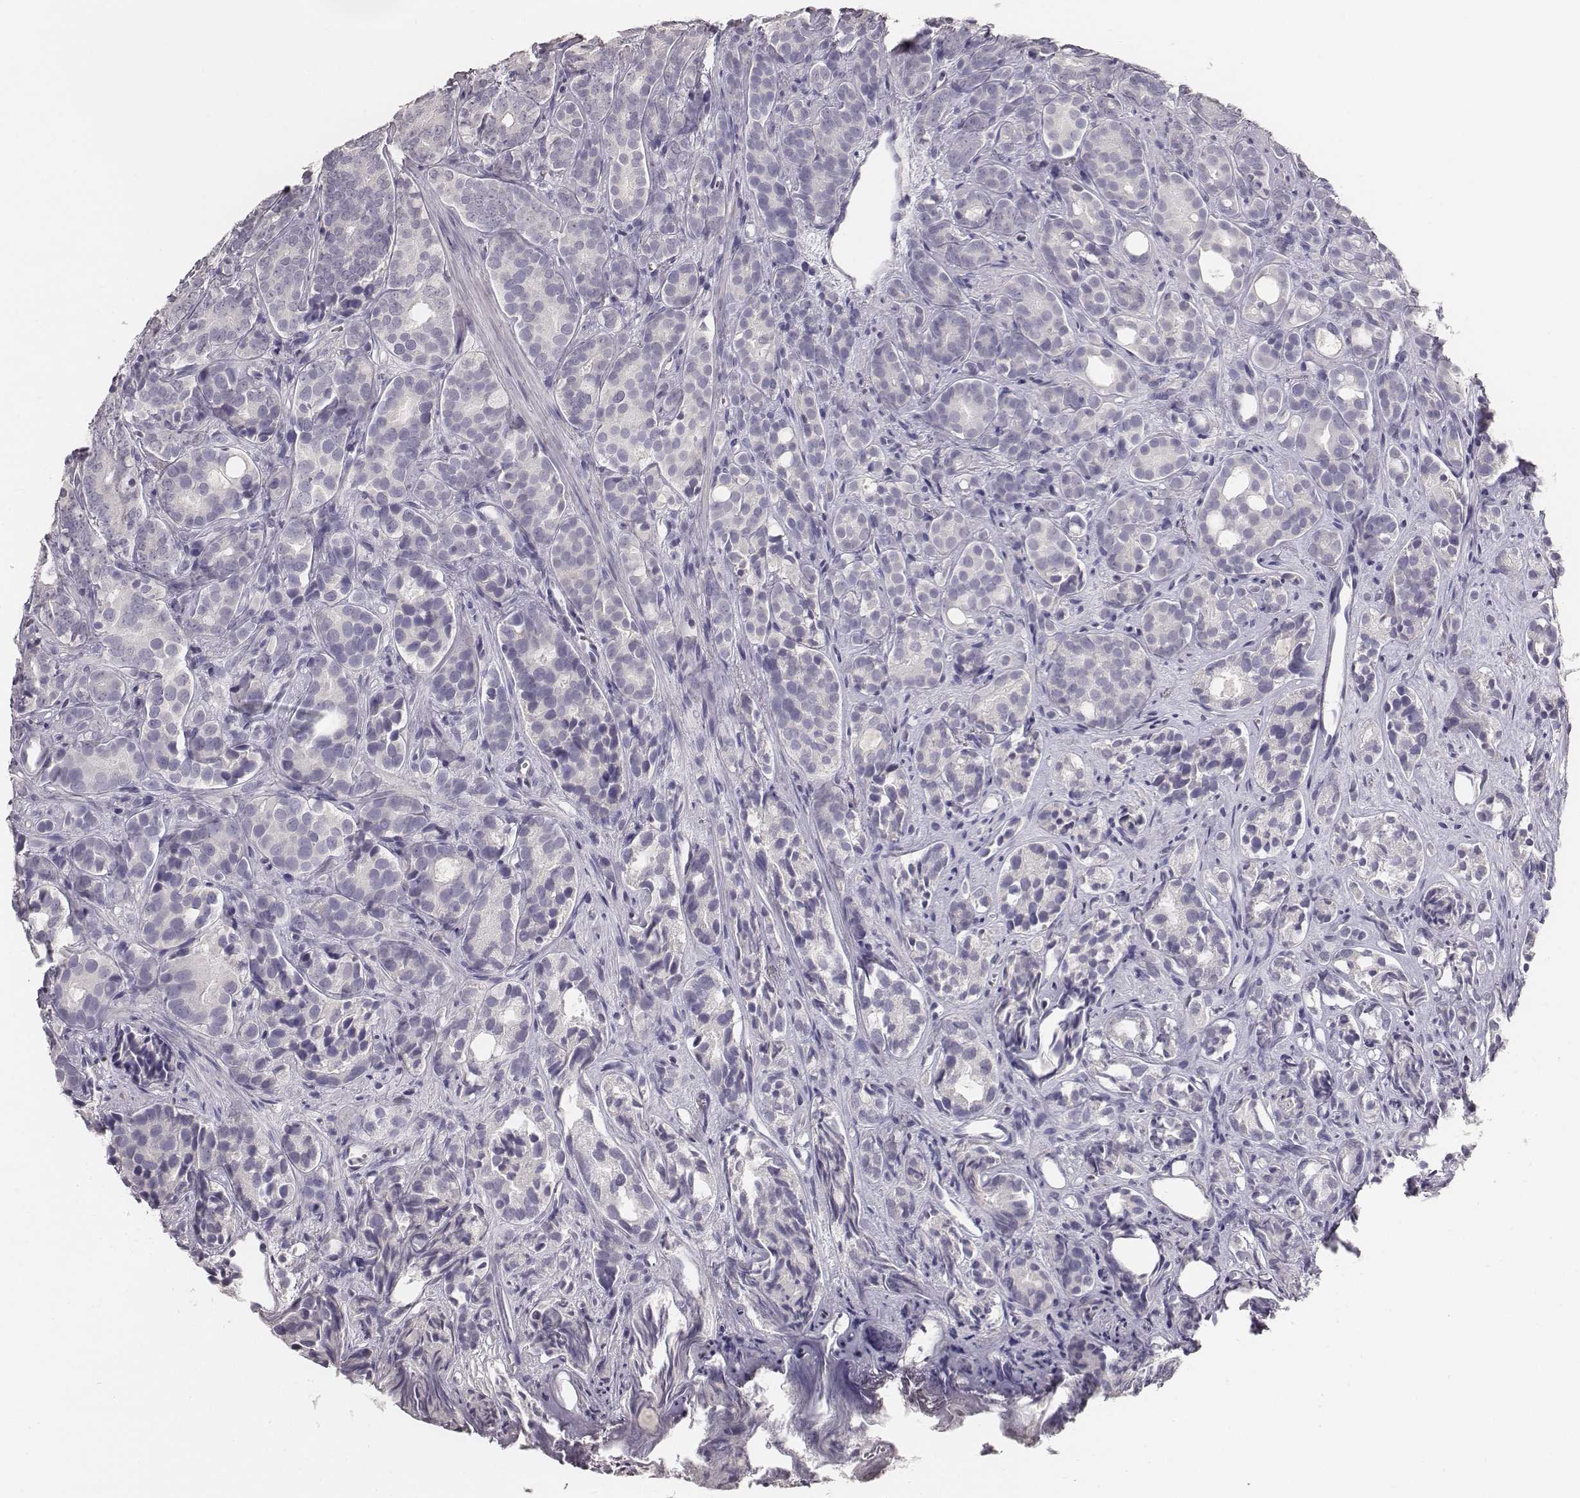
{"staining": {"intensity": "negative", "quantity": "none", "location": "none"}, "tissue": "prostate cancer", "cell_type": "Tumor cells", "image_type": "cancer", "snomed": [{"axis": "morphology", "description": "Adenocarcinoma, High grade"}, {"axis": "topography", "description": "Prostate"}], "caption": "This is an immunohistochemistry histopathology image of adenocarcinoma (high-grade) (prostate). There is no expression in tumor cells.", "gene": "MYH6", "patient": {"sex": "male", "age": 84}}